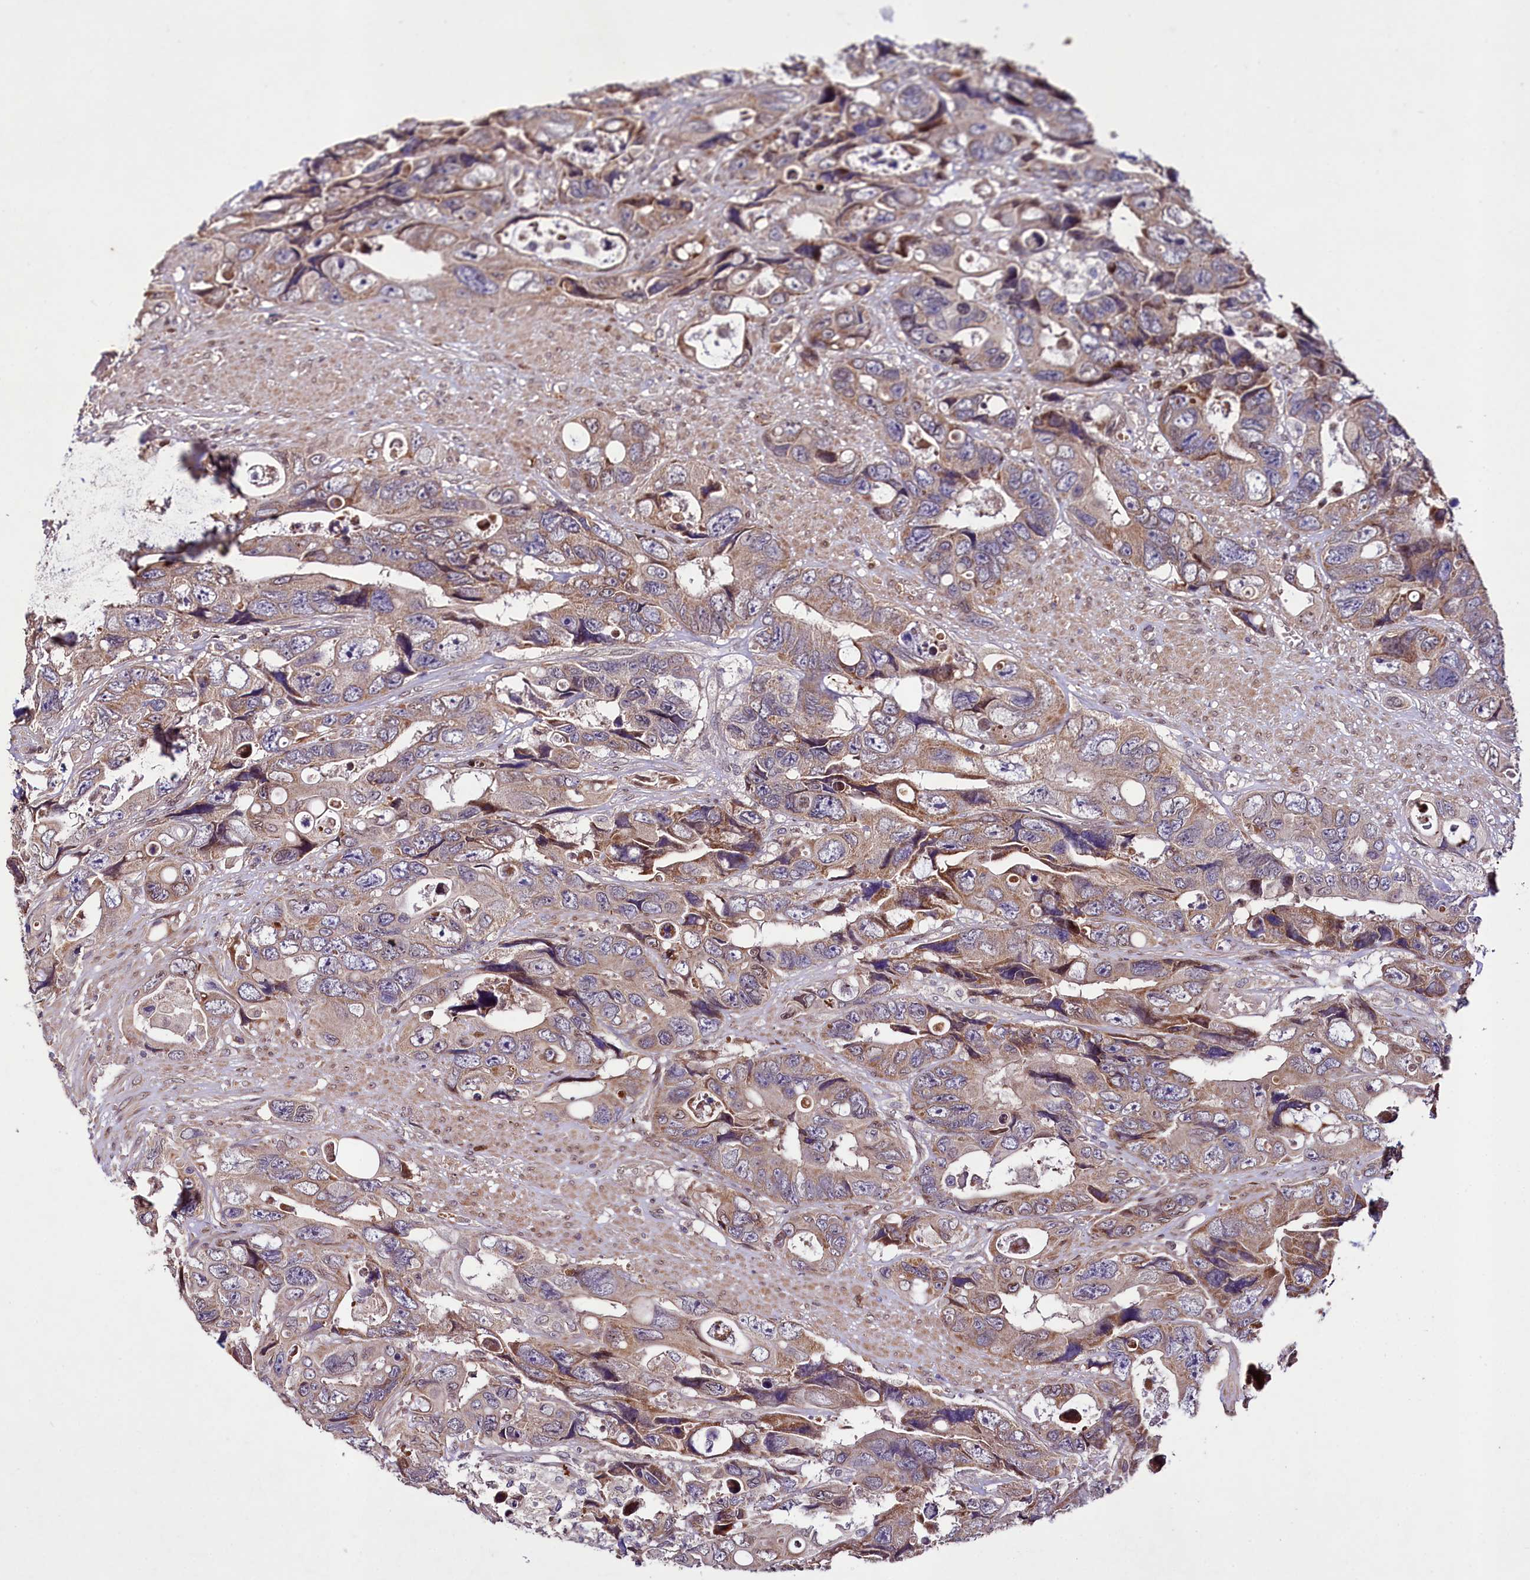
{"staining": {"intensity": "moderate", "quantity": "25%-75%", "location": "cytoplasmic/membranous,nuclear"}, "tissue": "colorectal cancer", "cell_type": "Tumor cells", "image_type": "cancer", "snomed": [{"axis": "morphology", "description": "Adenocarcinoma, NOS"}, {"axis": "topography", "description": "Rectum"}], "caption": "A brown stain labels moderate cytoplasmic/membranous and nuclear expression of a protein in adenocarcinoma (colorectal) tumor cells.", "gene": "ZNF226", "patient": {"sex": "male", "age": 57}}